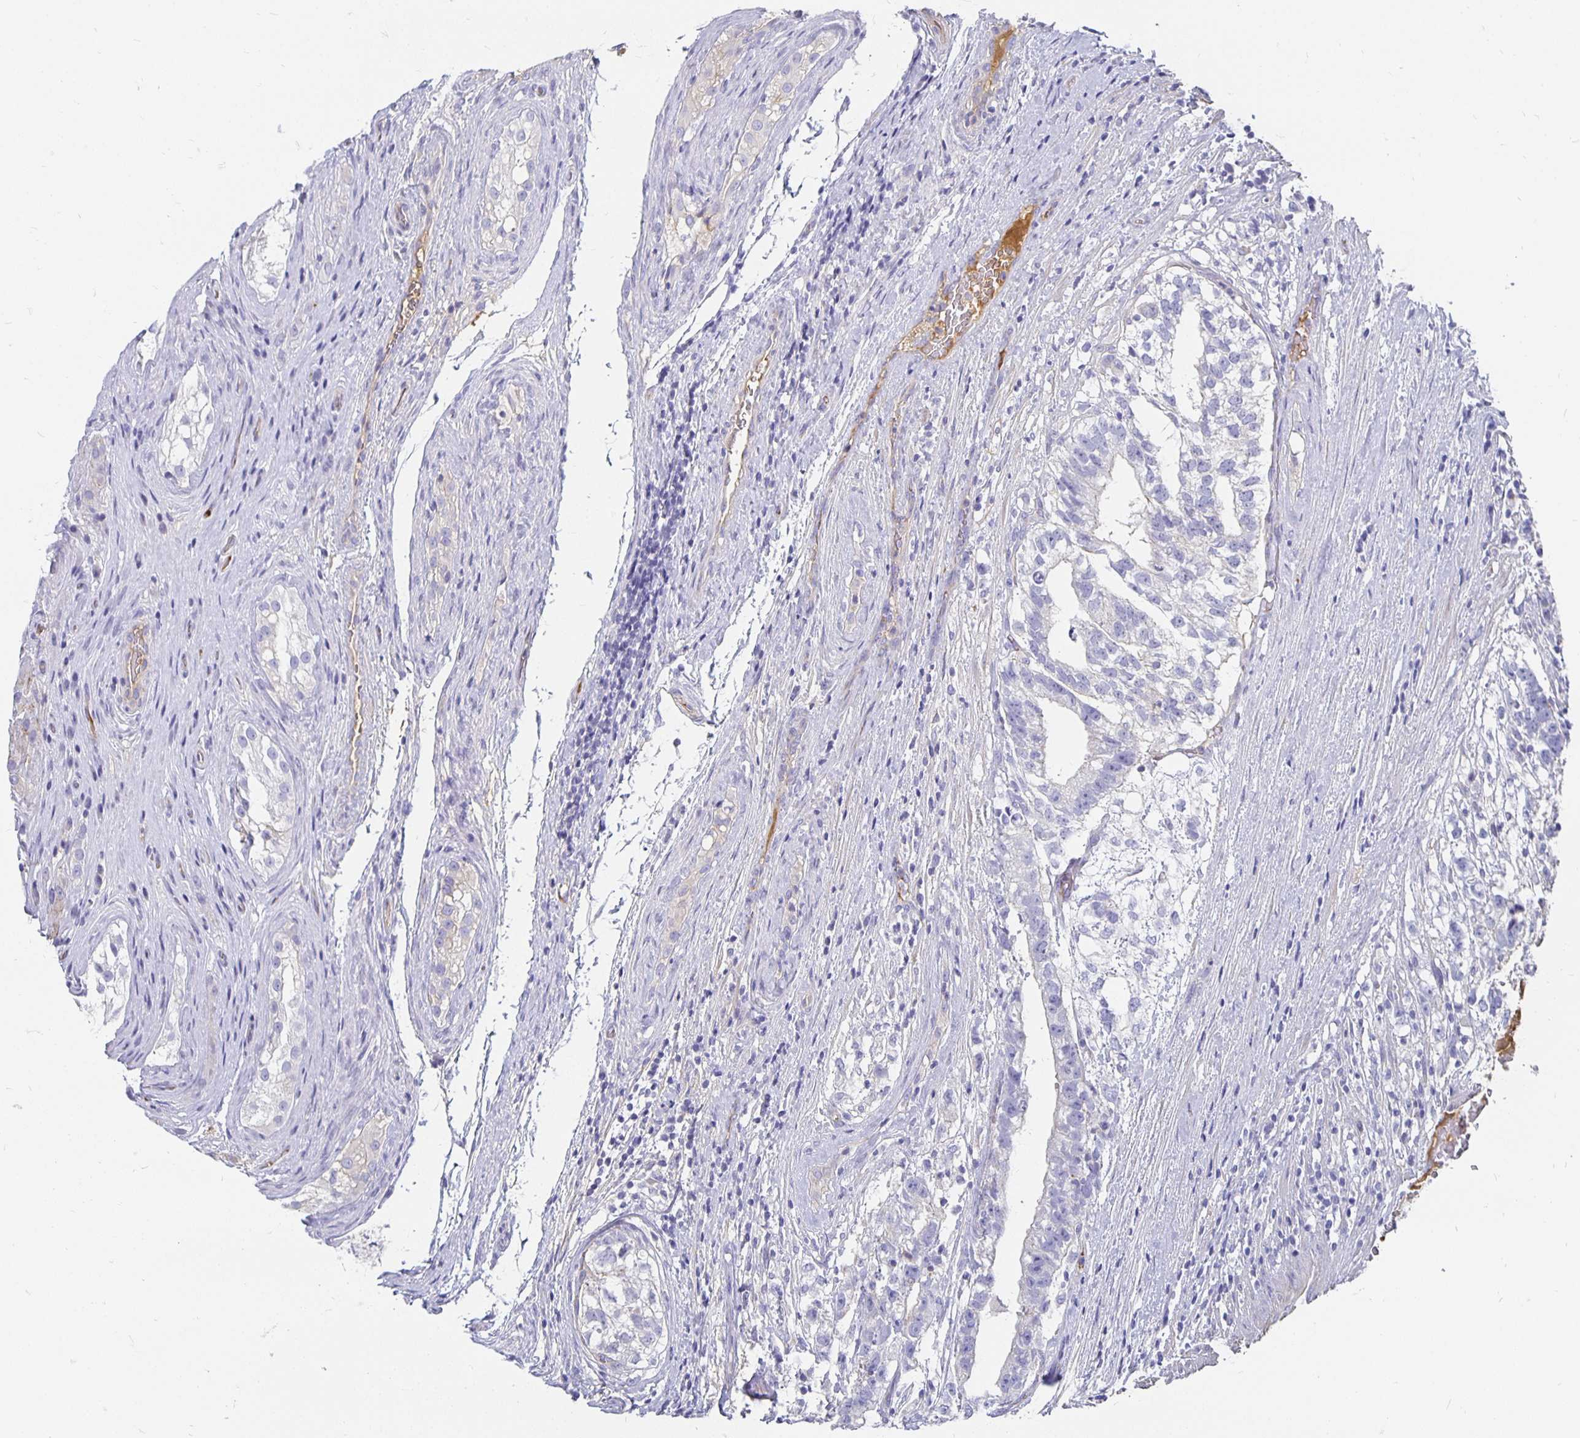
{"staining": {"intensity": "negative", "quantity": "none", "location": "none"}, "tissue": "testis cancer", "cell_type": "Tumor cells", "image_type": "cancer", "snomed": [{"axis": "morphology", "description": "Seminoma, NOS"}, {"axis": "morphology", "description": "Carcinoma, Embryonal, NOS"}, {"axis": "topography", "description": "Testis"}], "caption": "Immunohistochemical staining of human embryonal carcinoma (testis) displays no significant positivity in tumor cells.", "gene": "APOB", "patient": {"sex": "male", "age": 41}}